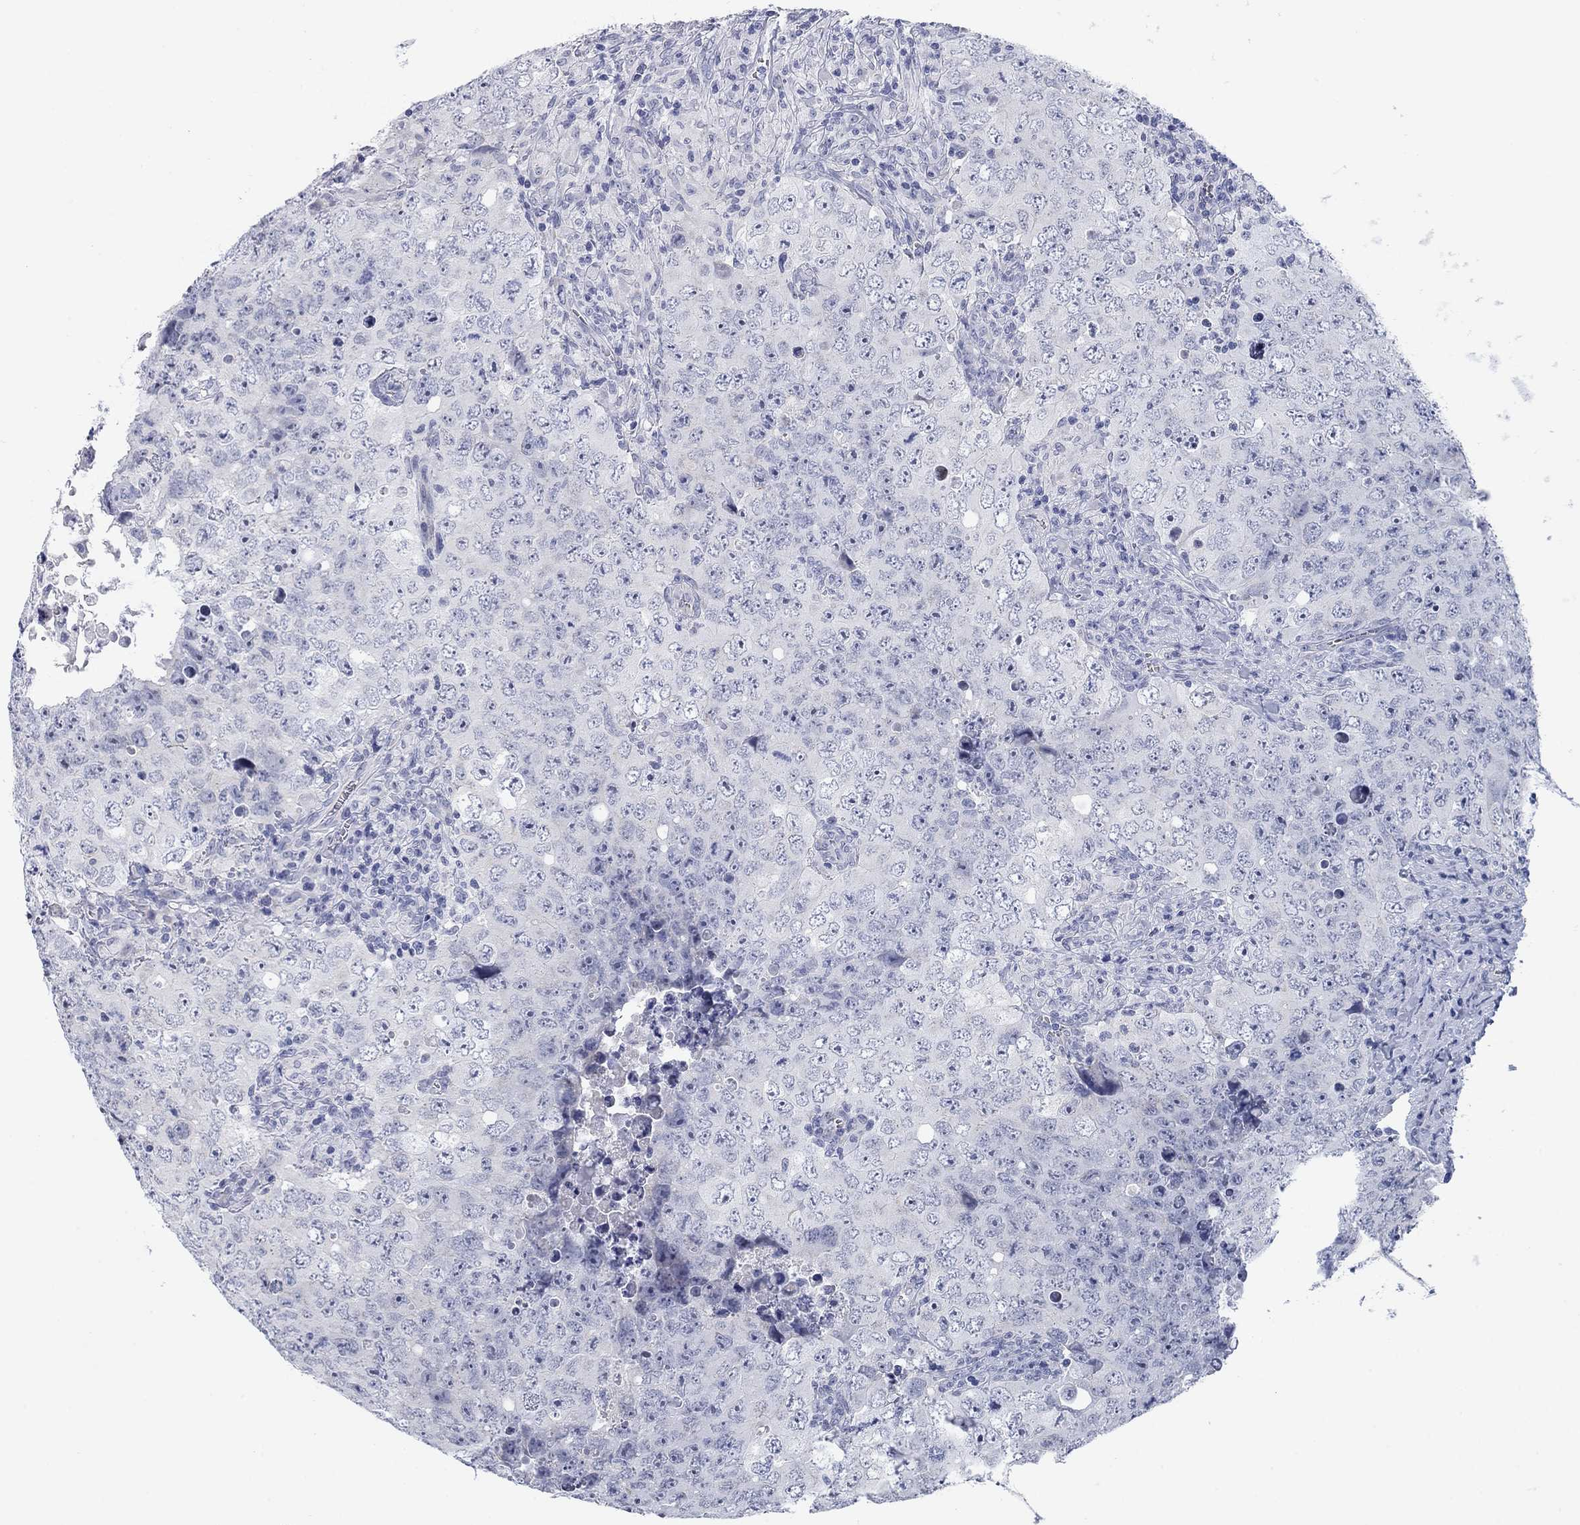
{"staining": {"intensity": "negative", "quantity": "none", "location": "none"}, "tissue": "testis cancer", "cell_type": "Tumor cells", "image_type": "cancer", "snomed": [{"axis": "morphology", "description": "Seminoma, NOS"}, {"axis": "topography", "description": "Testis"}], "caption": "High power microscopy photomicrograph of an immunohistochemistry histopathology image of testis cancer (seminoma), revealing no significant expression in tumor cells. (Stains: DAB immunohistochemistry with hematoxylin counter stain, Microscopy: brightfield microscopy at high magnification).", "gene": "PRPH", "patient": {"sex": "male", "age": 34}}